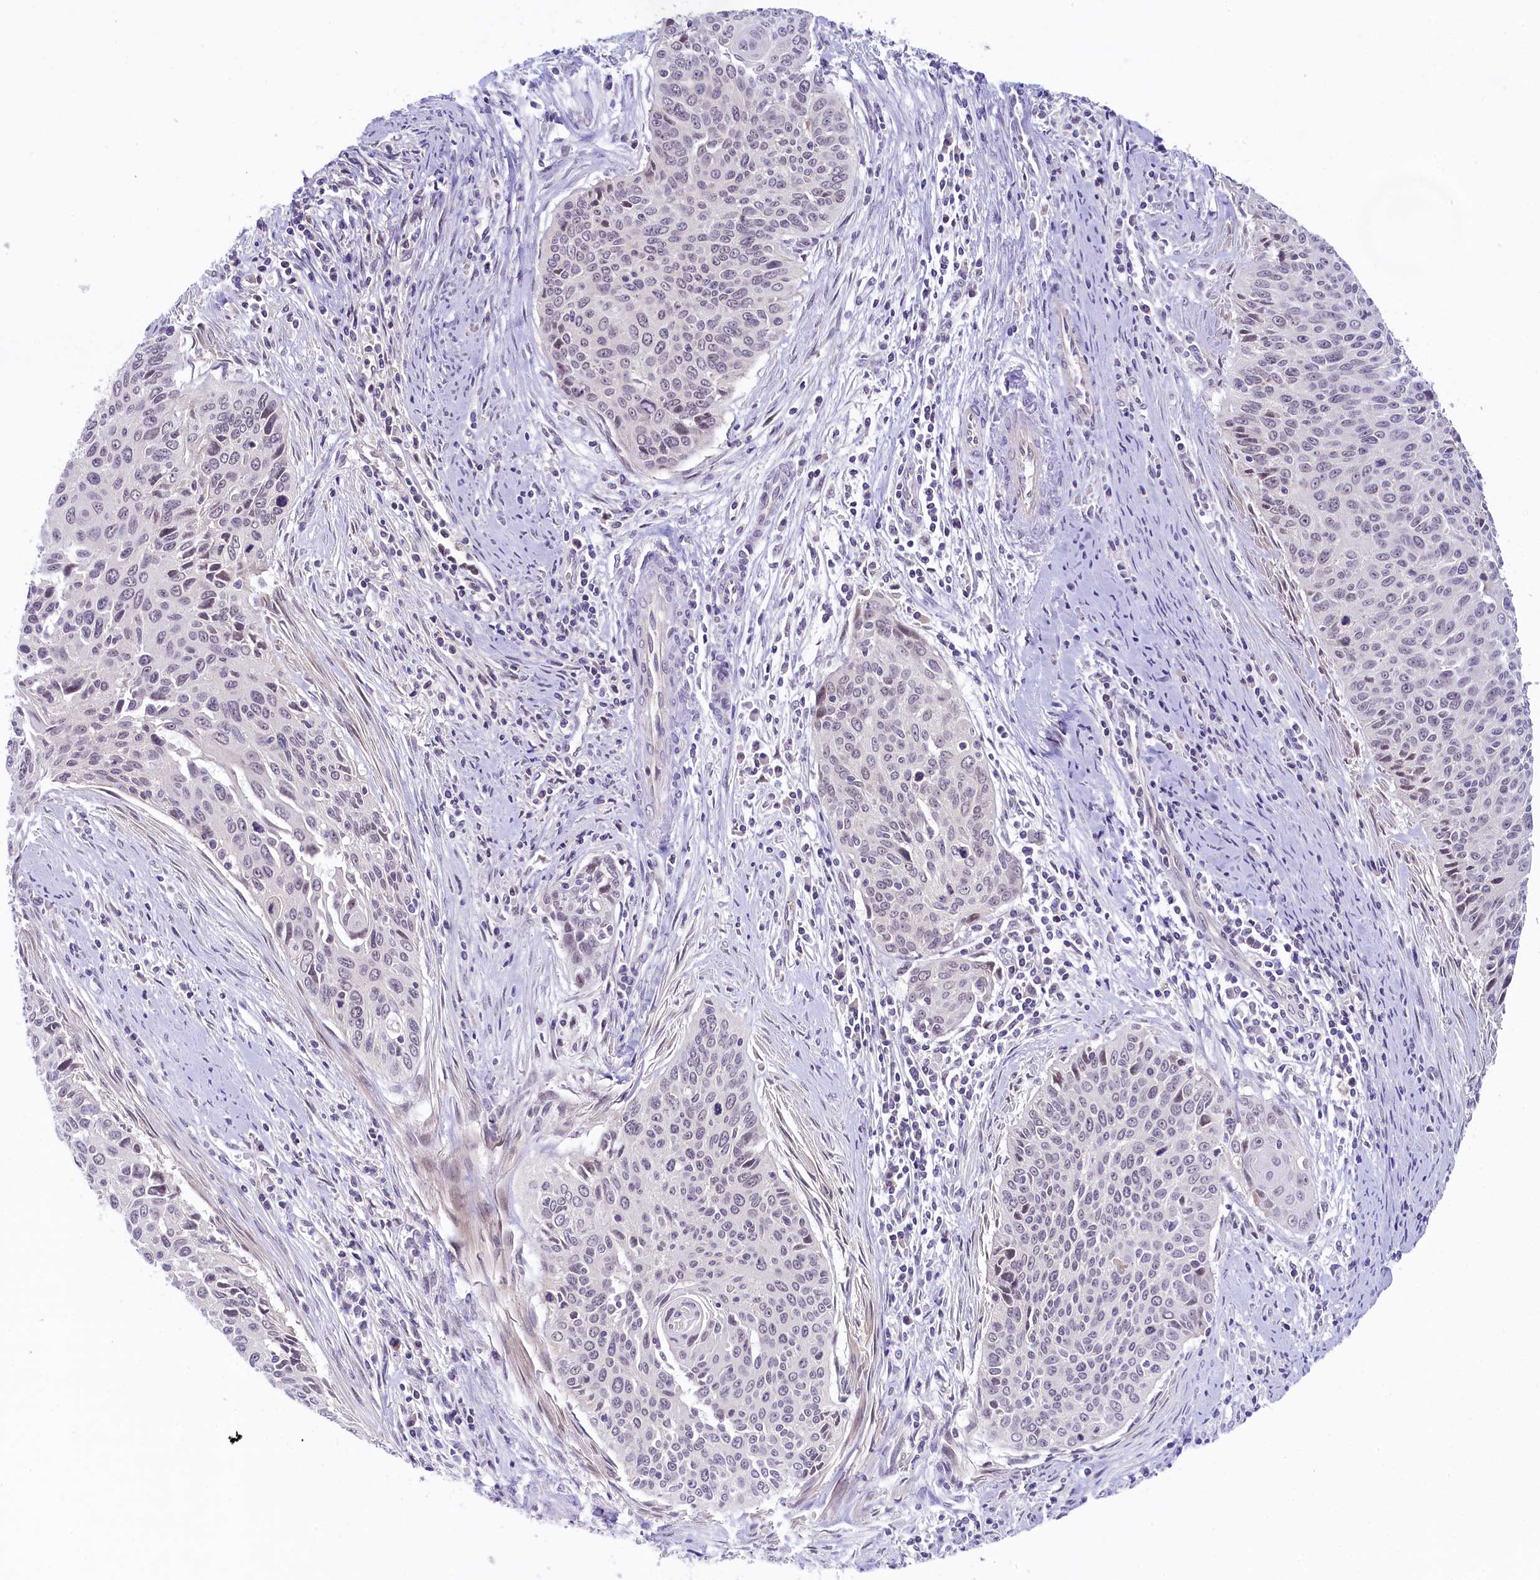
{"staining": {"intensity": "negative", "quantity": "none", "location": "none"}, "tissue": "cervical cancer", "cell_type": "Tumor cells", "image_type": "cancer", "snomed": [{"axis": "morphology", "description": "Squamous cell carcinoma, NOS"}, {"axis": "topography", "description": "Cervix"}], "caption": "There is no significant staining in tumor cells of cervical cancer. (DAB (3,3'-diaminobenzidine) immunohistochemistry (IHC), high magnification).", "gene": "CRAMP1", "patient": {"sex": "female", "age": 55}}